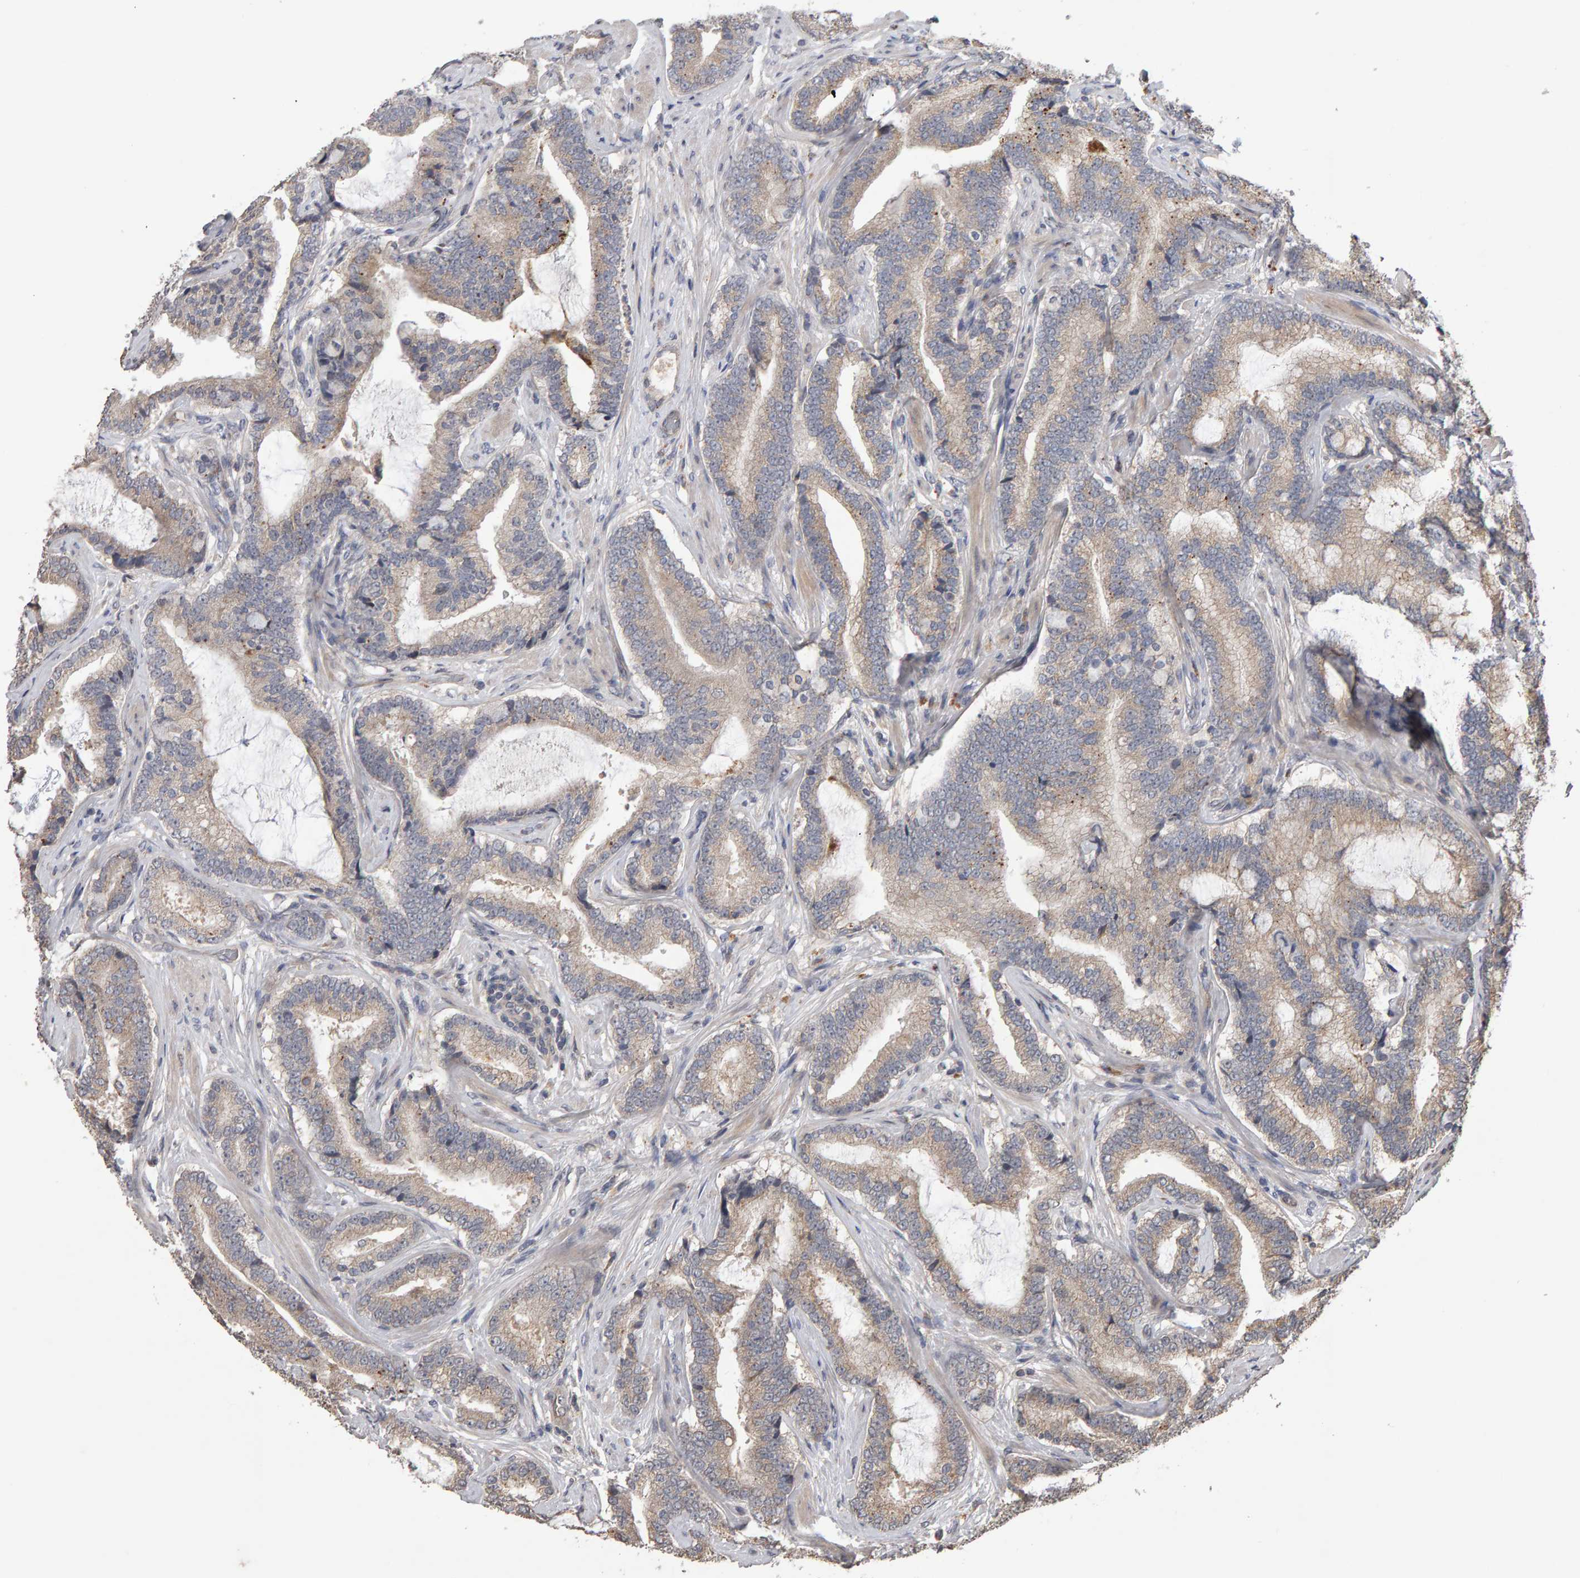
{"staining": {"intensity": "weak", "quantity": "25%-75%", "location": "cytoplasmic/membranous"}, "tissue": "prostate cancer", "cell_type": "Tumor cells", "image_type": "cancer", "snomed": [{"axis": "morphology", "description": "Adenocarcinoma, High grade"}, {"axis": "topography", "description": "Prostate"}], "caption": "High-magnification brightfield microscopy of prostate cancer stained with DAB (brown) and counterstained with hematoxylin (blue). tumor cells exhibit weak cytoplasmic/membranous positivity is identified in approximately25%-75% of cells.", "gene": "COASY", "patient": {"sex": "male", "age": 55}}